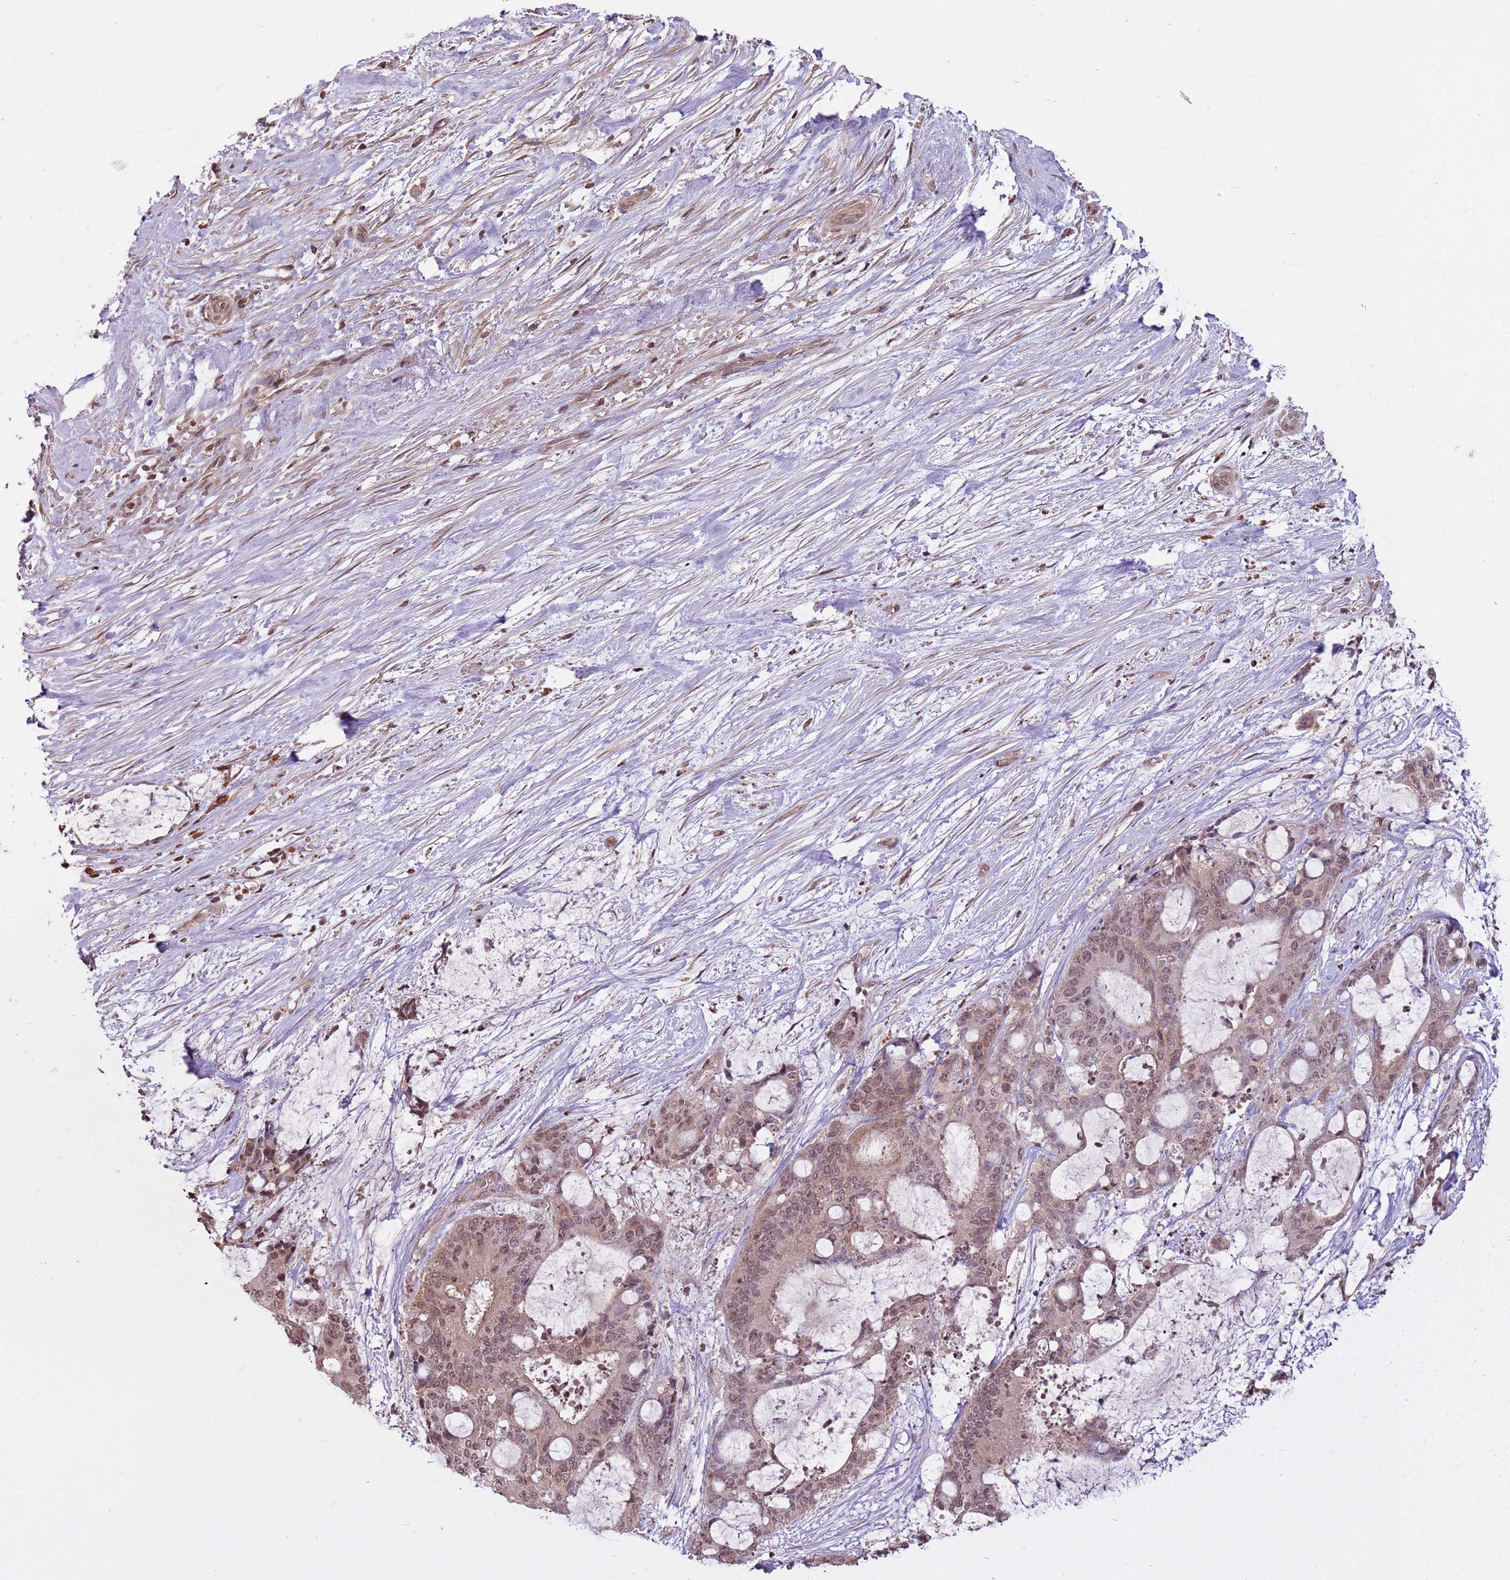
{"staining": {"intensity": "weak", "quantity": ">75%", "location": "cytoplasmic/membranous,nuclear"}, "tissue": "liver cancer", "cell_type": "Tumor cells", "image_type": "cancer", "snomed": [{"axis": "morphology", "description": "Normal tissue, NOS"}, {"axis": "morphology", "description": "Cholangiocarcinoma"}, {"axis": "topography", "description": "Liver"}, {"axis": "topography", "description": "Peripheral nerve tissue"}], "caption": "Immunohistochemistry (IHC) (DAB) staining of cholangiocarcinoma (liver) exhibits weak cytoplasmic/membranous and nuclear protein positivity in about >75% of tumor cells. Nuclei are stained in blue.", "gene": "CAPN9", "patient": {"sex": "female", "age": 73}}